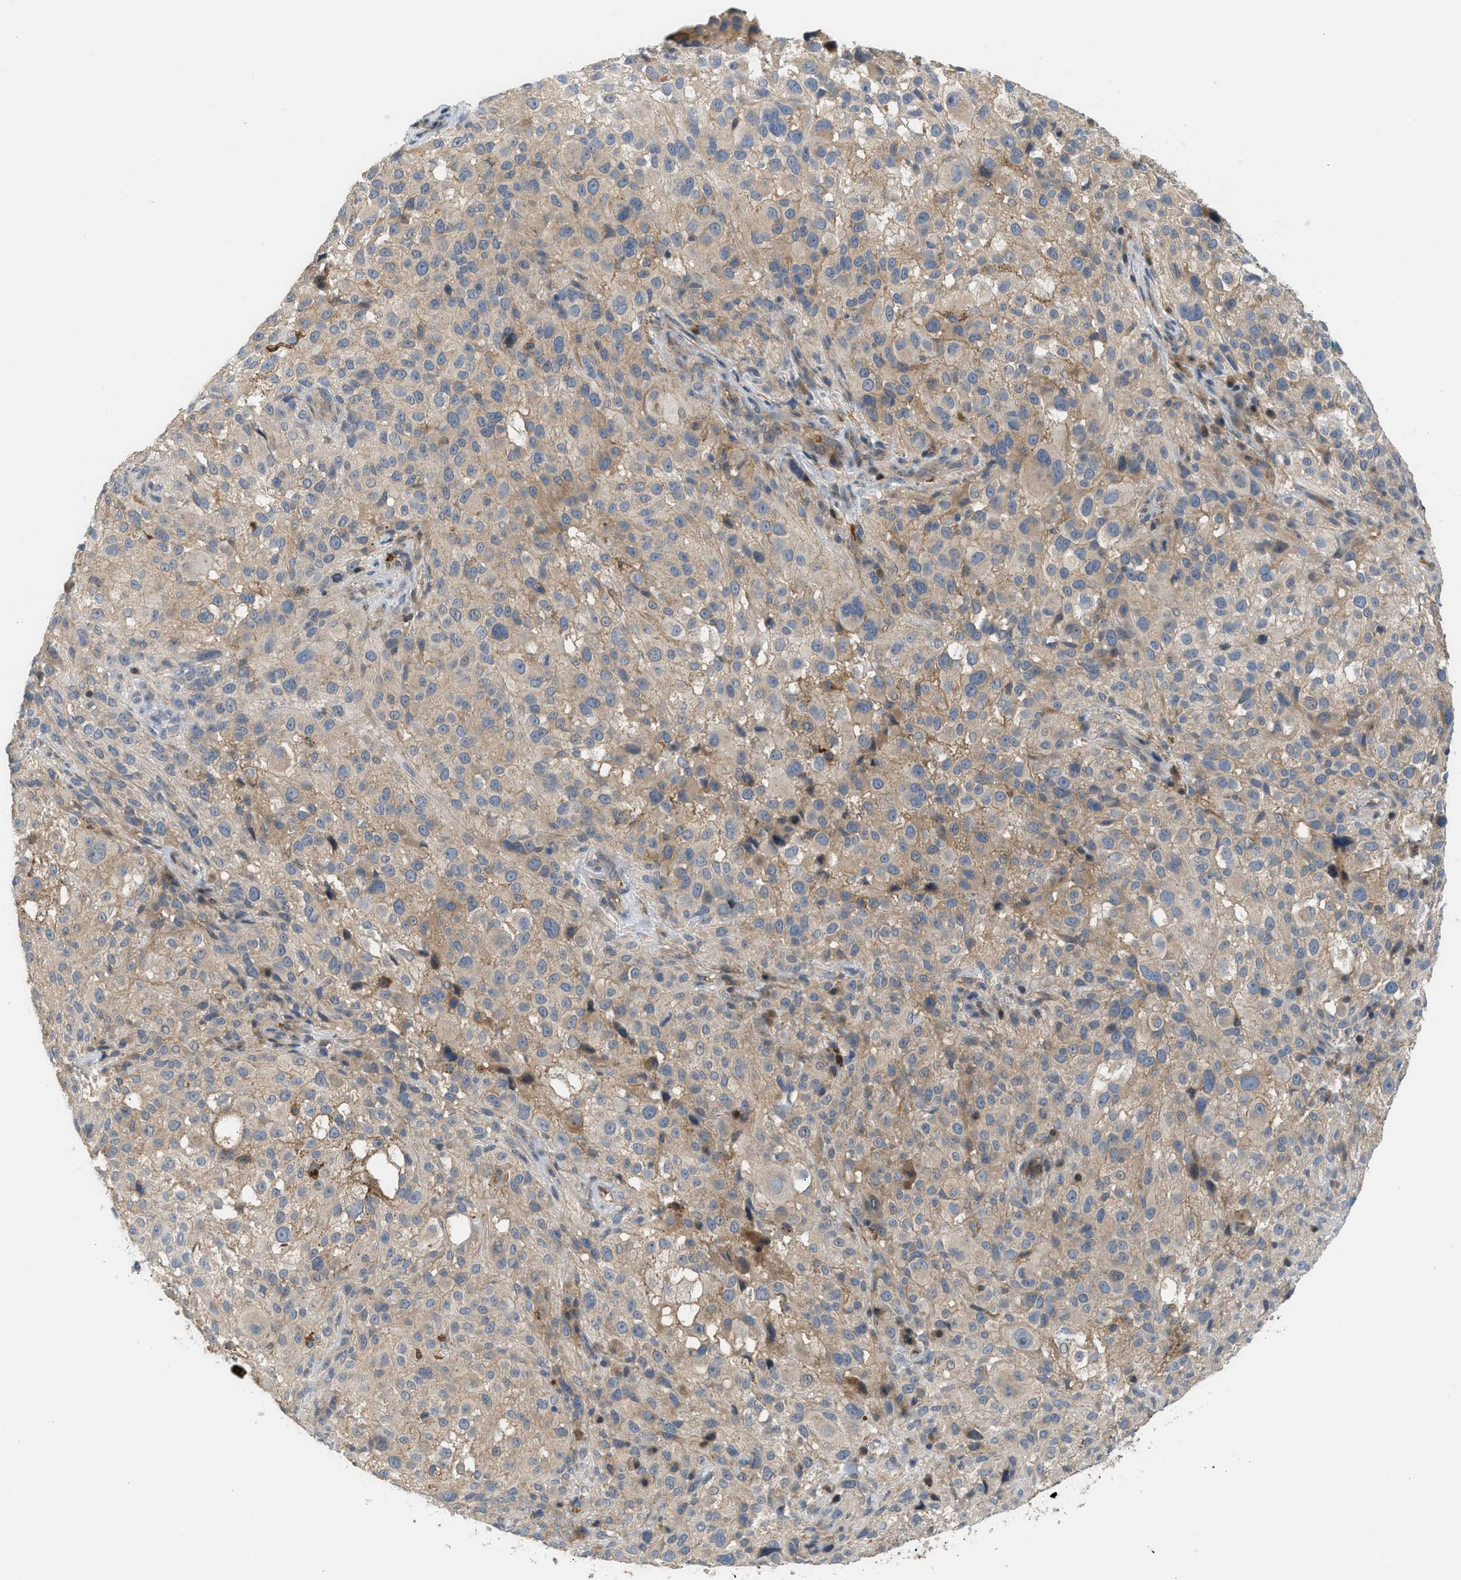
{"staining": {"intensity": "weak", "quantity": "25%-75%", "location": "cytoplasmic/membranous"}, "tissue": "melanoma", "cell_type": "Tumor cells", "image_type": "cancer", "snomed": [{"axis": "morphology", "description": "Necrosis, NOS"}, {"axis": "morphology", "description": "Malignant melanoma, NOS"}, {"axis": "topography", "description": "Skin"}], "caption": "Malignant melanoma tissue shows weak cytoplasmic/membranous positivity in approximately 25%-75% of tumor cells, visualized by immunohistochemistry. The staining was performed using DAB to visualize the protein expression in brown, while the nuclei were stained in blue with hematoxylin (Magnification: 20x).", "gene": "RHBDF2", "patient": {"sex": "female", "age": 87}}